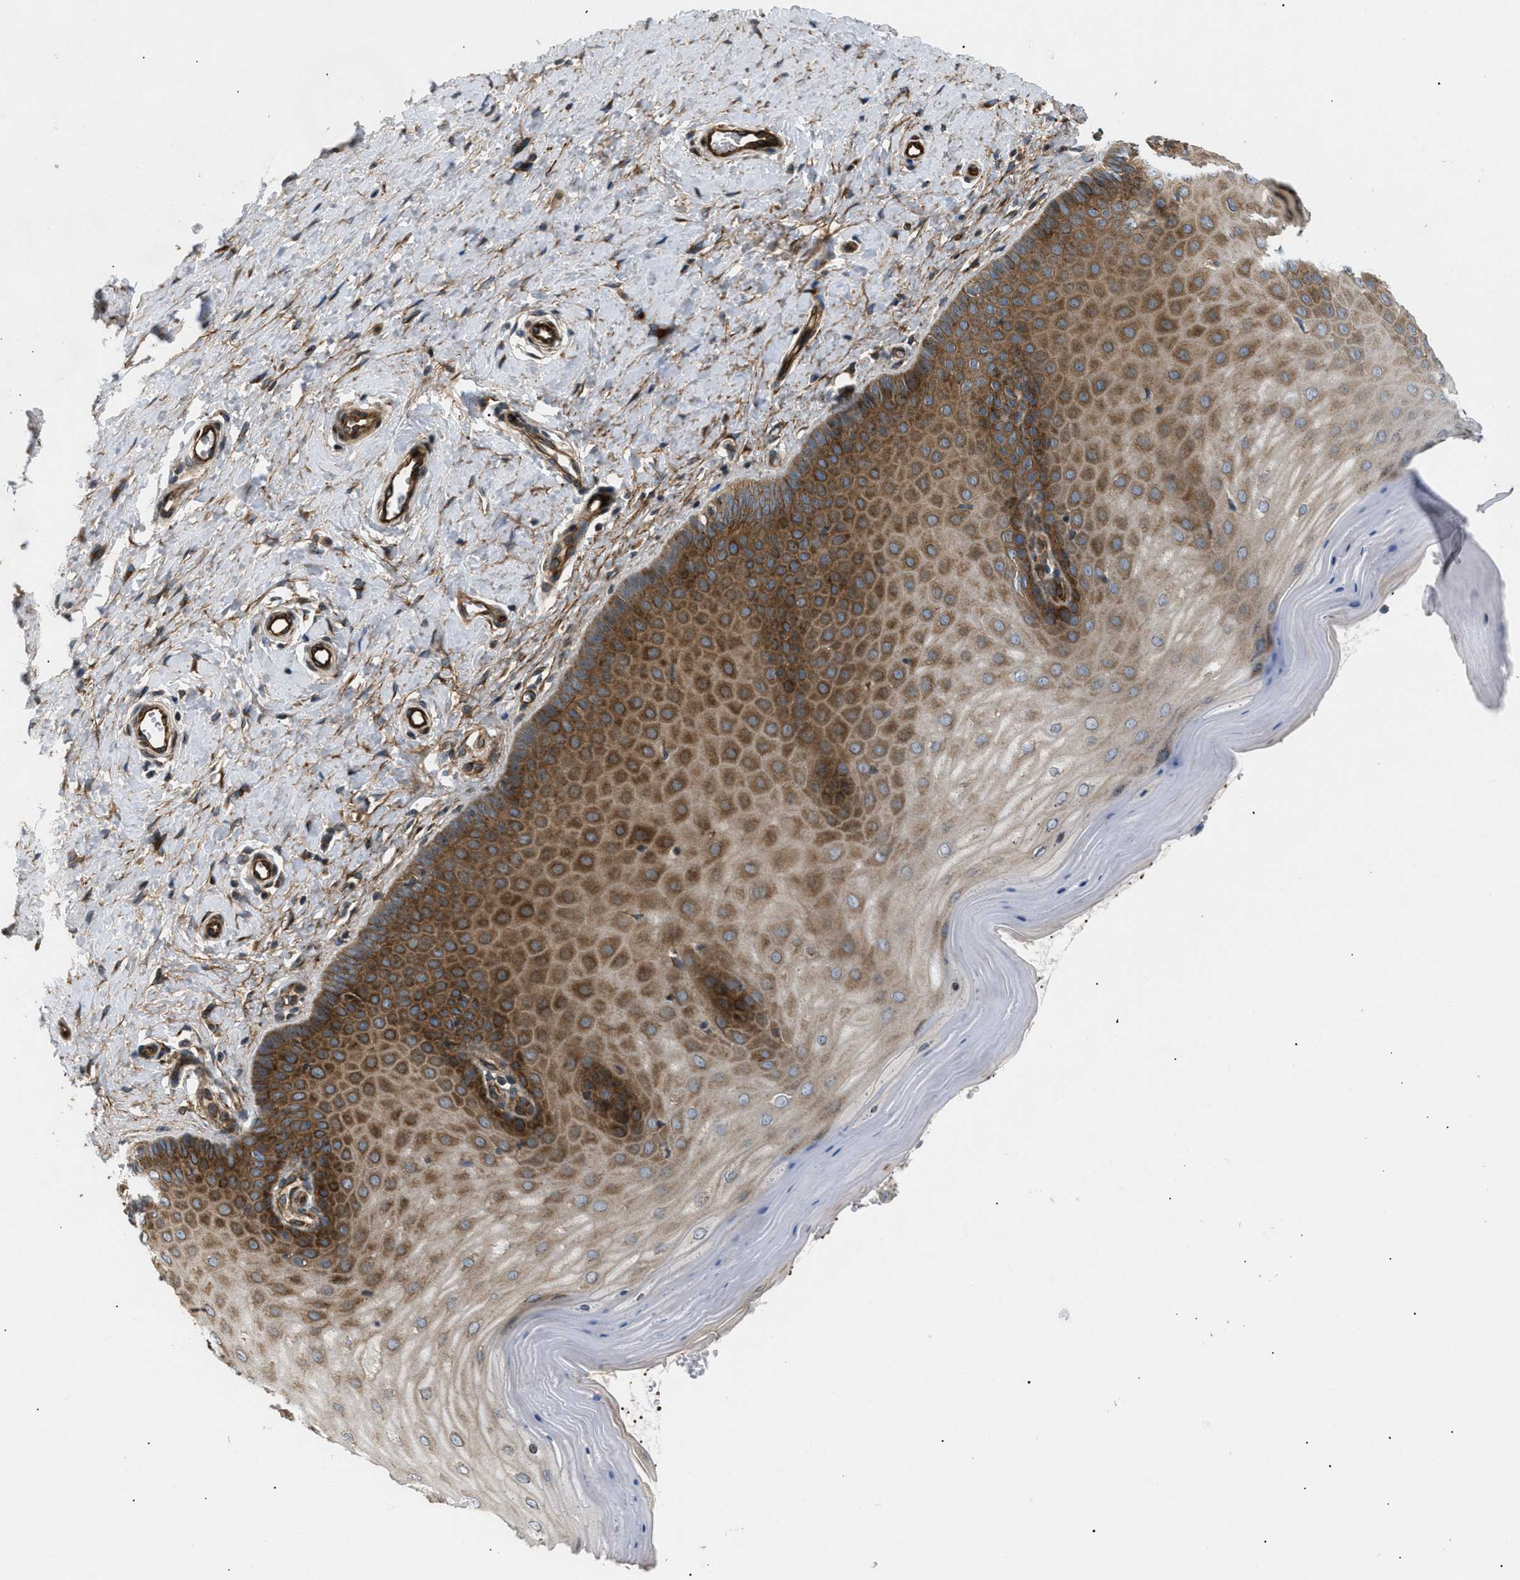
{"staining": {"intensity": "moderate", "quantity": ">75%", "location": "cytoplasmic/membranous"}, "tissue": "cervix", "cell_type": "Squamous epithelial cells", "image_type": "normal", "snomed": [{"axis": "morphology", "description": "Normal tissue, NOS"}, {"axis": "topography", "description": "Cervix"}], "caption": "An IHC image of benign tissue is shown. Protein staining in brown shows moderate cytoplasmic/membranous positivity in cervix within squamous epithelial cells.", "gene": "LYSMD3", "patient": {"sex": "female", "age": 55}}